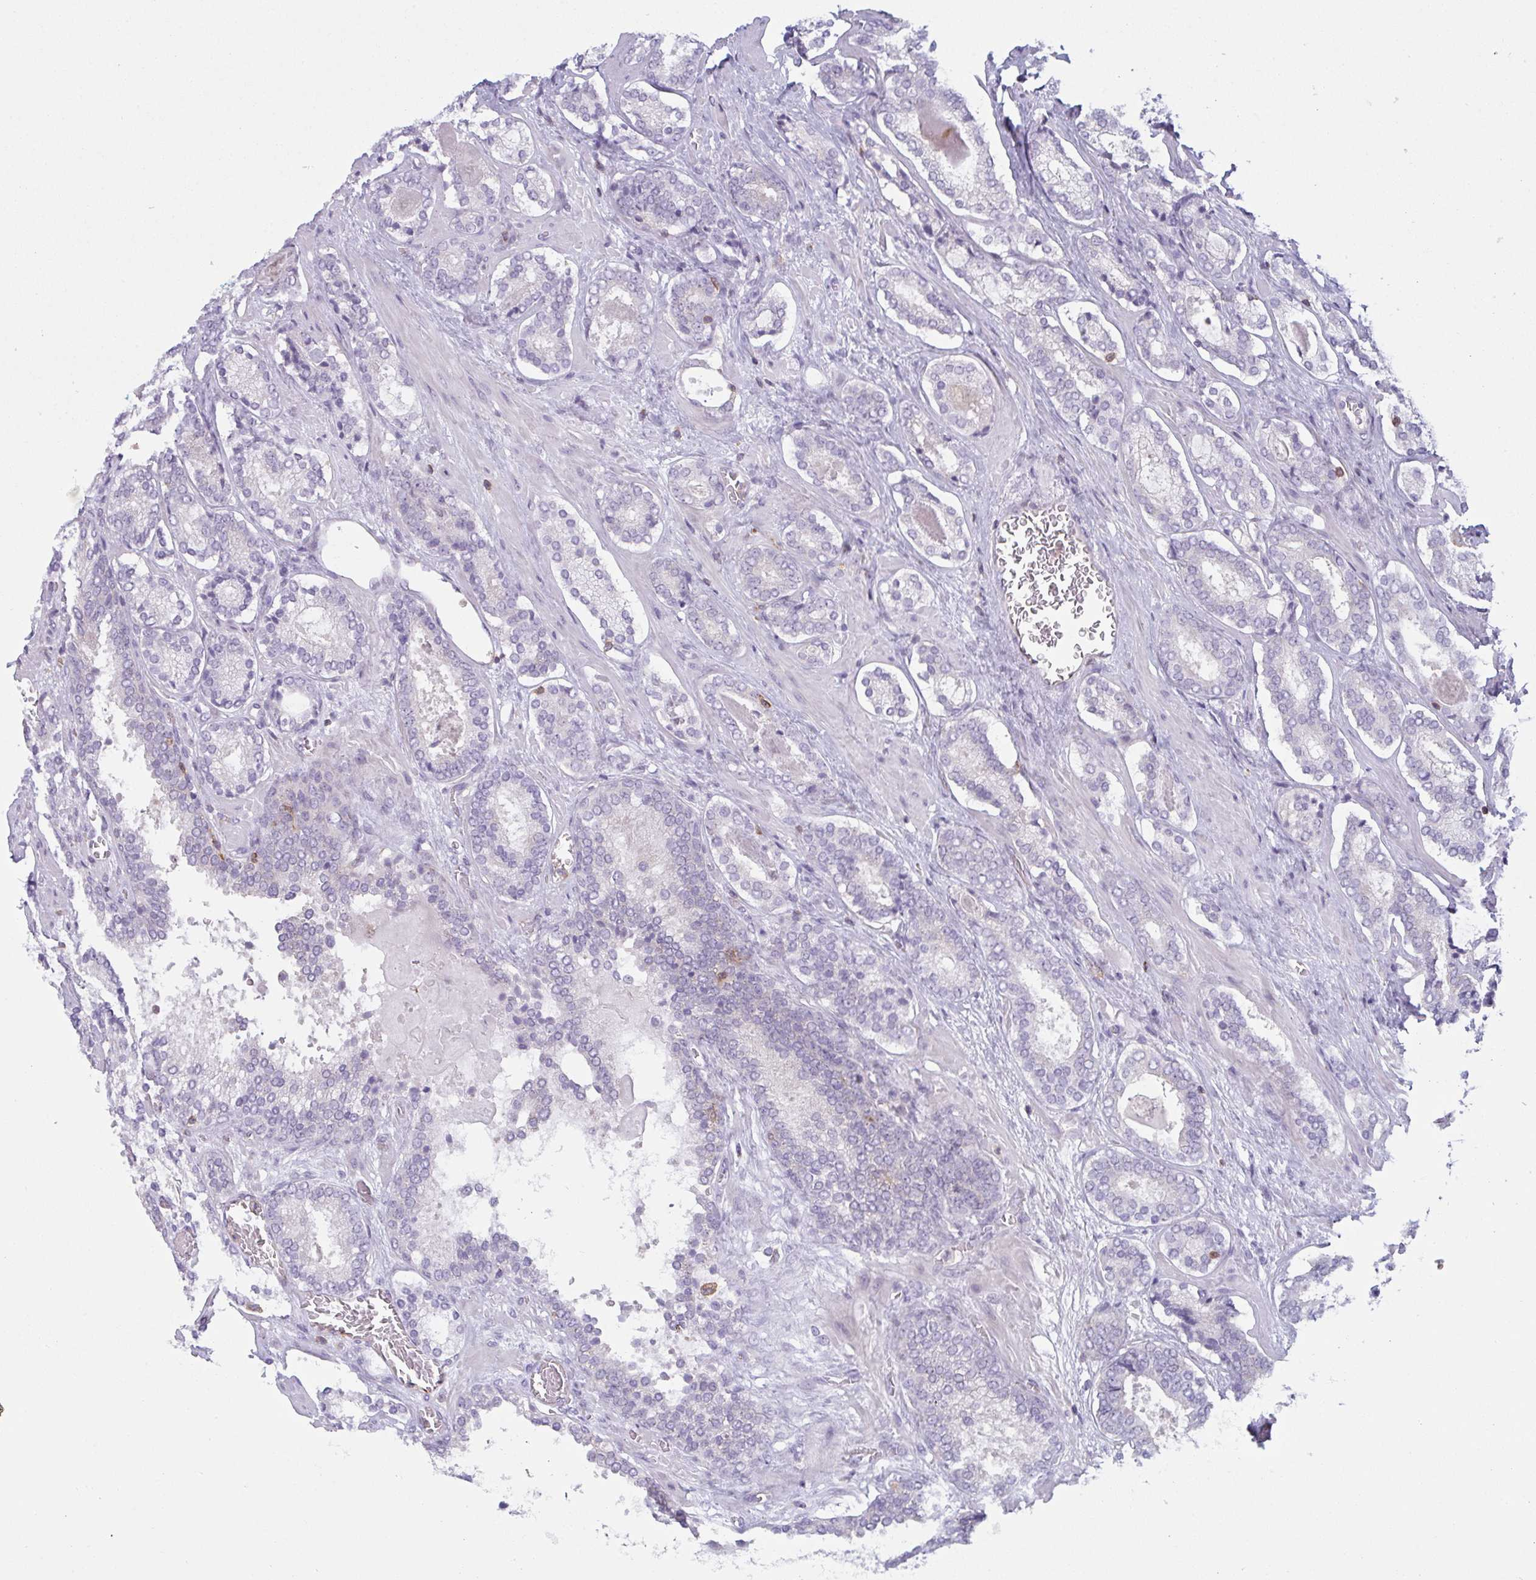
{"staining": {"intensity": "moderate", "quantity": "25%-75%", "location": "cytoplasmic/membranous"}, "tissue": "prostate cancer", "cell_type": "Tumor cells", "image_type": "cancer", "snomed": [{"axis": "morphology", "description": "Adenocarcinoma, Low grade"}, {"axis": "topography", "description": "Prostate"}], "caption": "About 25%-75% of tumor cells in prostate cancer display moderate cytoplasmic/membranous protein staining as visualized by brown immunohistochemical staining.", "gene": "CD80", "patient": {"sex": "male", "age": 62}}